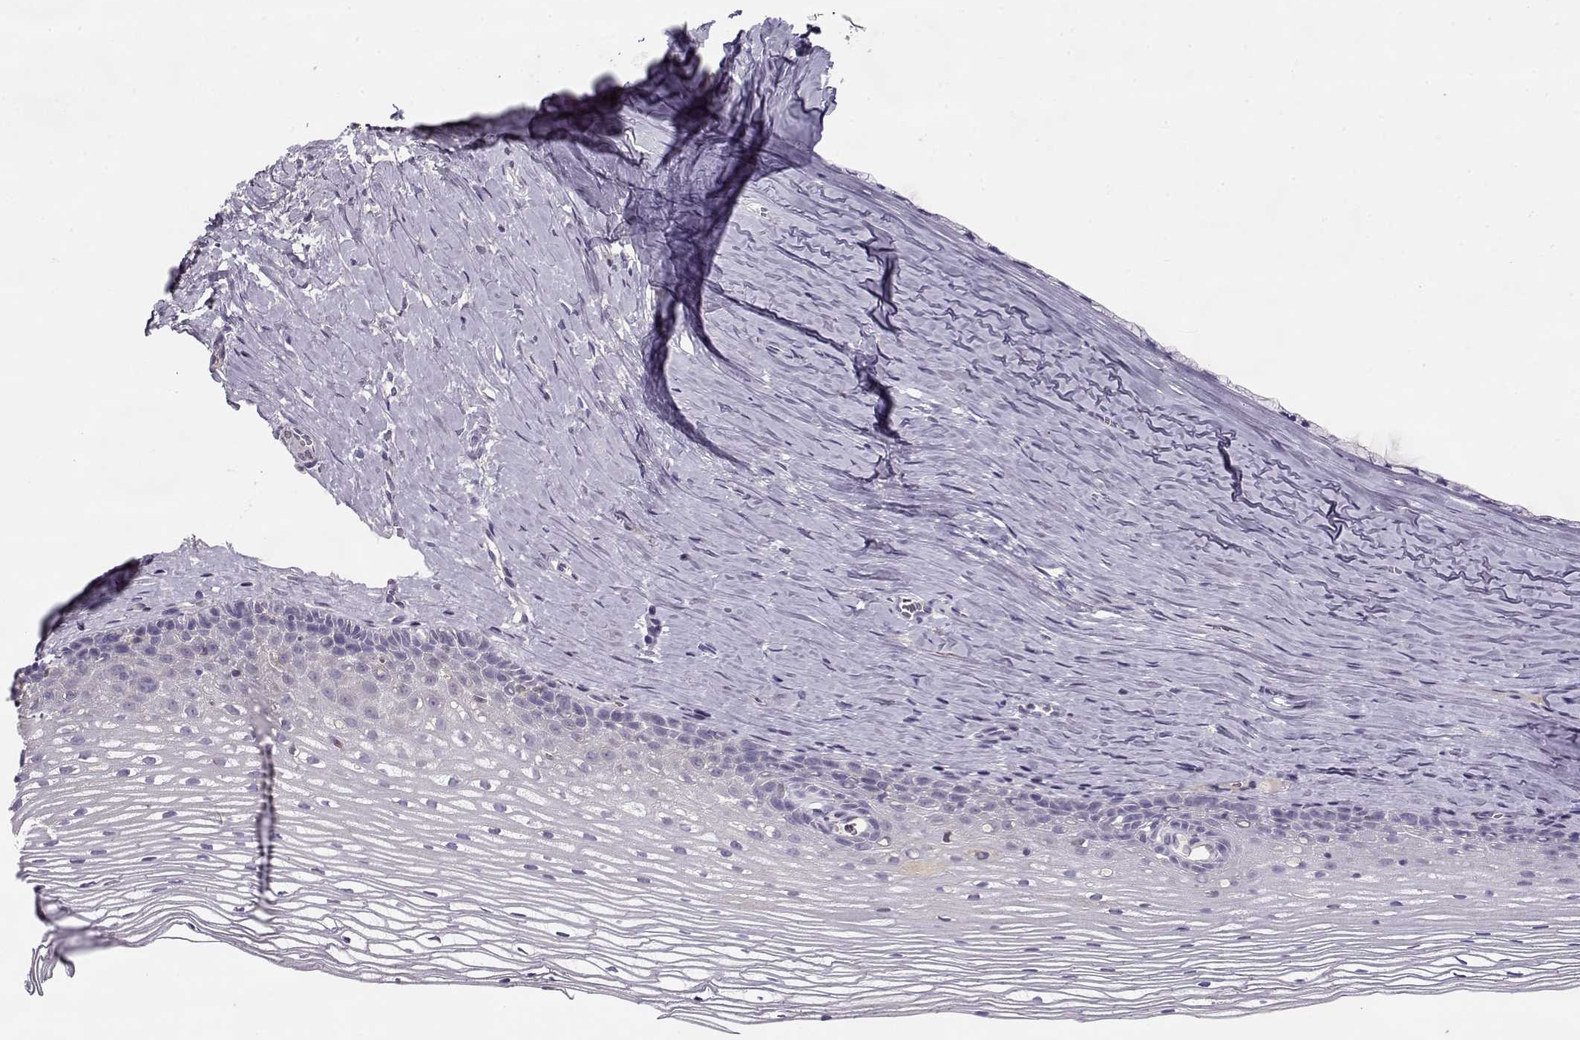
{"staining": {"intensity": "negative", "quantity": "none", "location": "none"}, "tissue": "cervix", "cell_type": "Glandular cells", "image_type": "normal", "snomed": [{"axis": "morphology", "description": "Normal tissue, NOS"}, {"axis": "topography", "description": "Cervix"}], "caption": "There is no significant expression in glandular cells of cervix. Brightfield microscopy of IHC stained with DAB (brown) and hematoxylin (blue), captured at high magnification.", "gene": "SLCO6A1", "patient": {"sex": "female", "age": 40}}